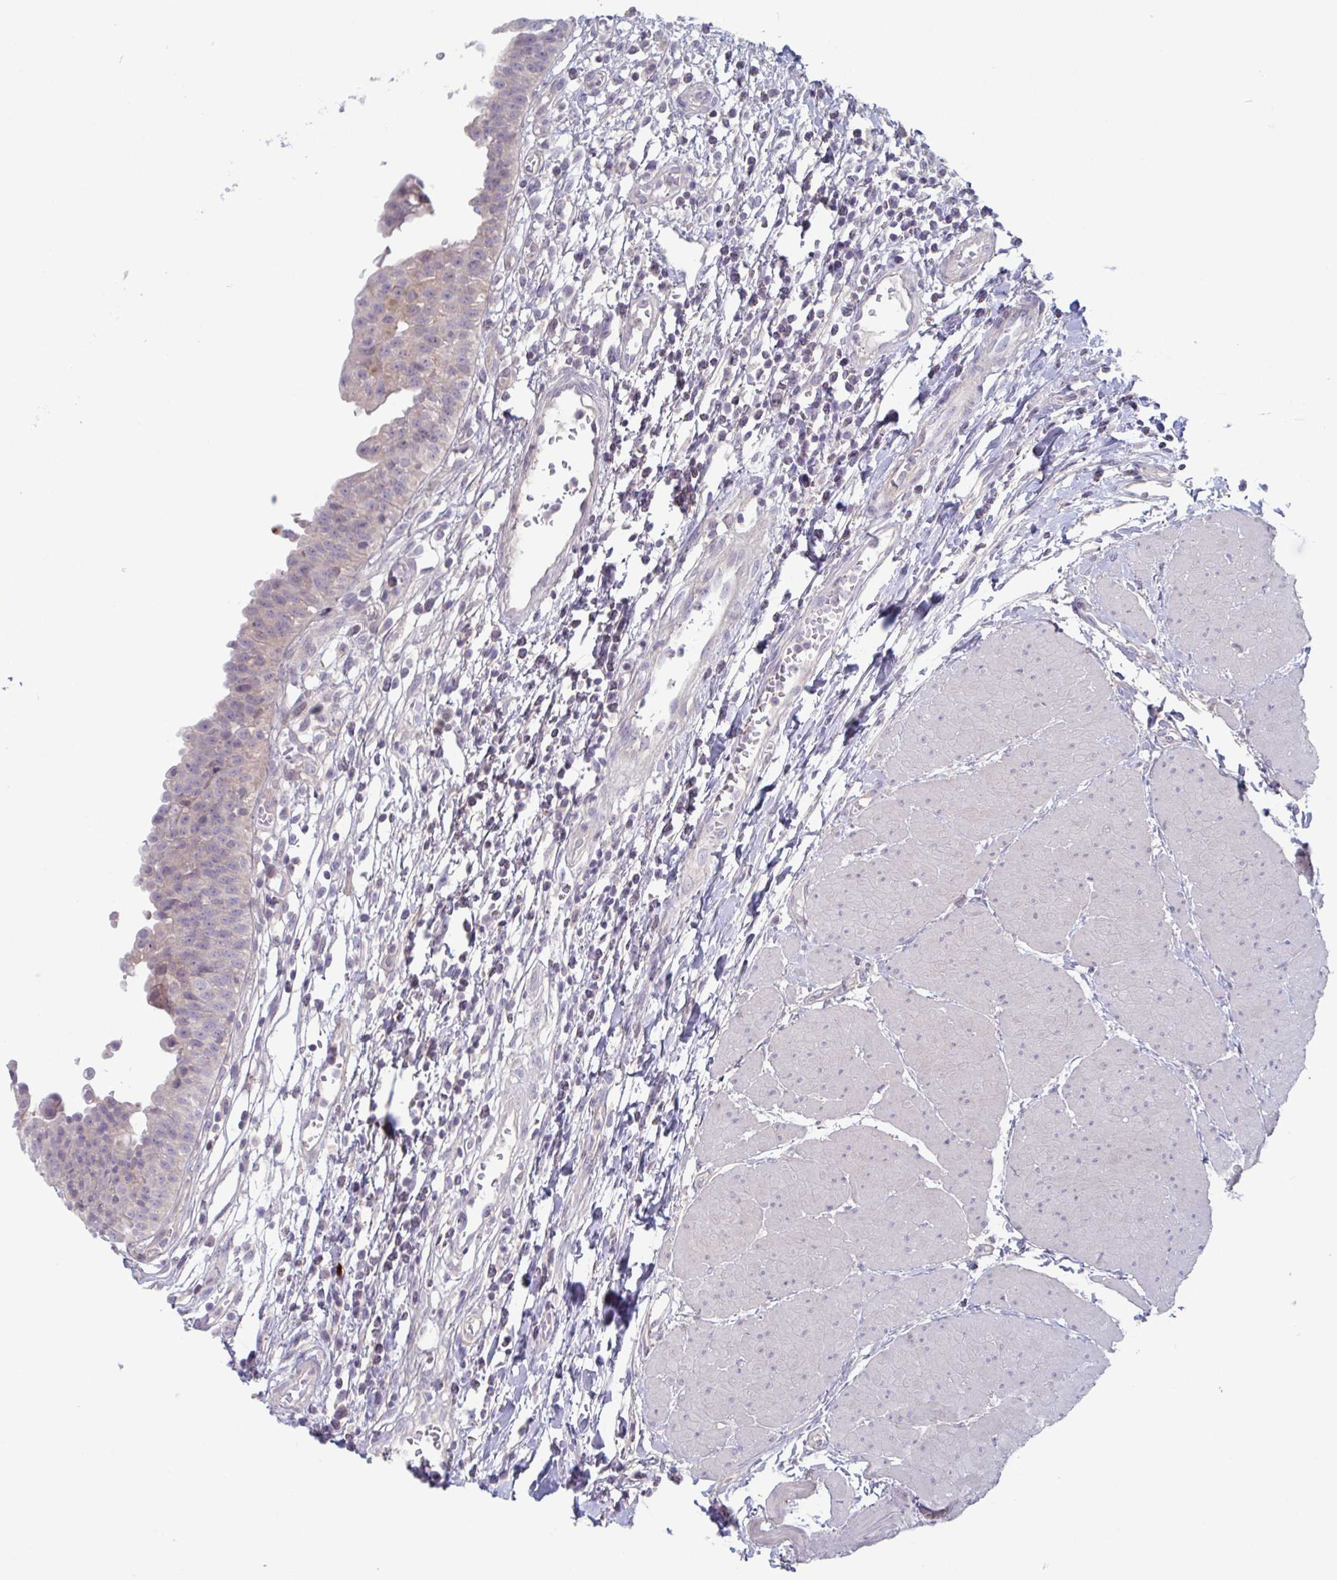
{"staining": {"intensity": "weak", "quantity": "<25%", "location": "cytoplasmic/membranous"}, "tissue": "urinary bladder", "cell_type": "Urothelial cells", "image_type": "normal", "snomed": [{"axis": "morphology", "description": "Normal tissue, NOS"}, {"axis": "topography", "description": "Urinary bladder"}], "caption": "High power microscopy image of an IHC histopathology image of unremarkable urinary bladder, revealing no significant positivity in urothelial cells.", "gene": "STK26", "patient": {"sex": "male", "age": 64}}